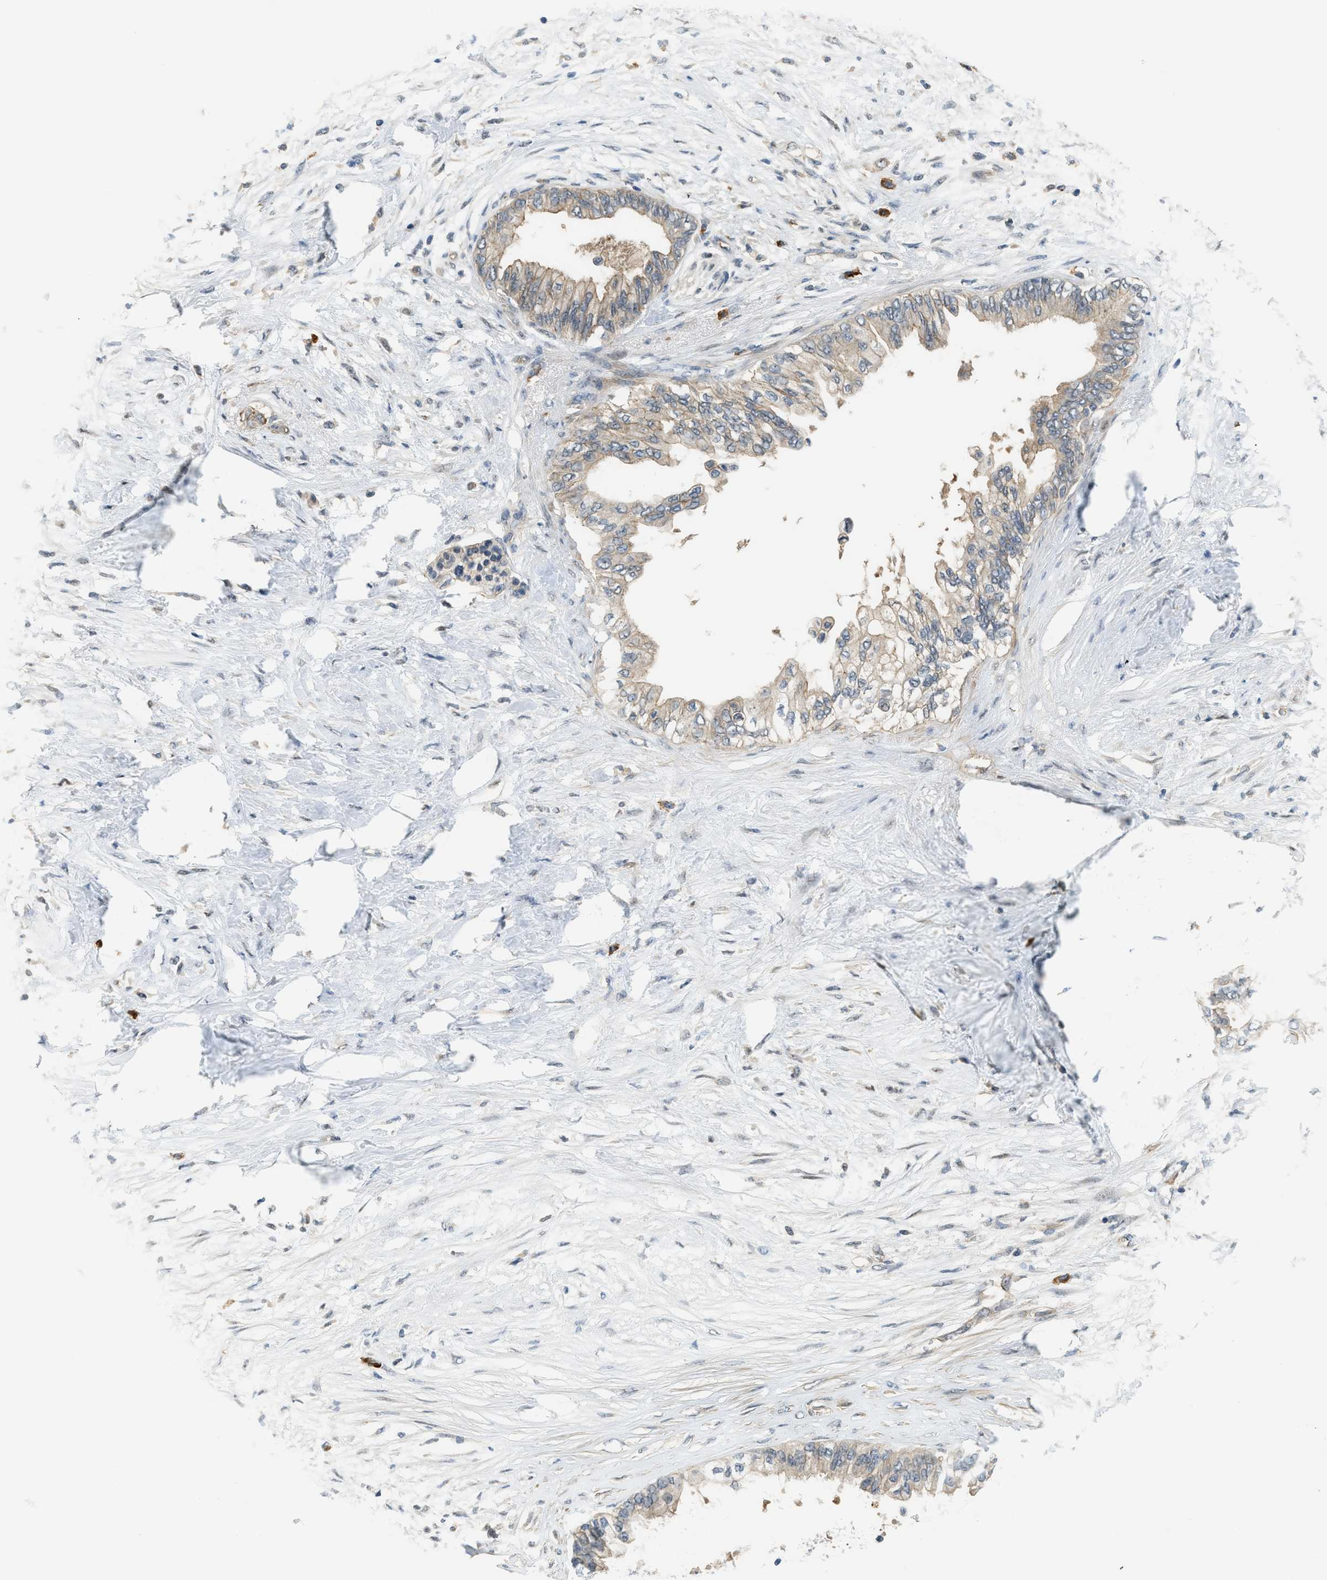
{"staining": {"intensity": "weak", "quantity": "25%-75%", "location": "cytoplasmic/membranous"}, "tissue": "pancreatic cancer", "cell_type": "Tumor cells", "image_type": "cancer", "snomed": [{"axis": "morphology", "description": "Normal tissue, NOS"}, {"axis": "morphology", "description": "Adenocarcinoma, NOS"}, {"axis": "topography", "description": "Pancreas"}, {"axis": "topography", "description": "Duodenum"}], "caption": "Immunohistochemistry (IHC) photomicrograph of neoplastic tissue: human adenocarcinoma (pancreatic) stained using IHC shows low levels of weak protein expression localized specifically in the cytoplasmic/membranous of tumor cells, appearing as a cytoplasmic/membranous brown color.", "gene": "CBLB", "patient": {"sex": "female", "age": 60}}